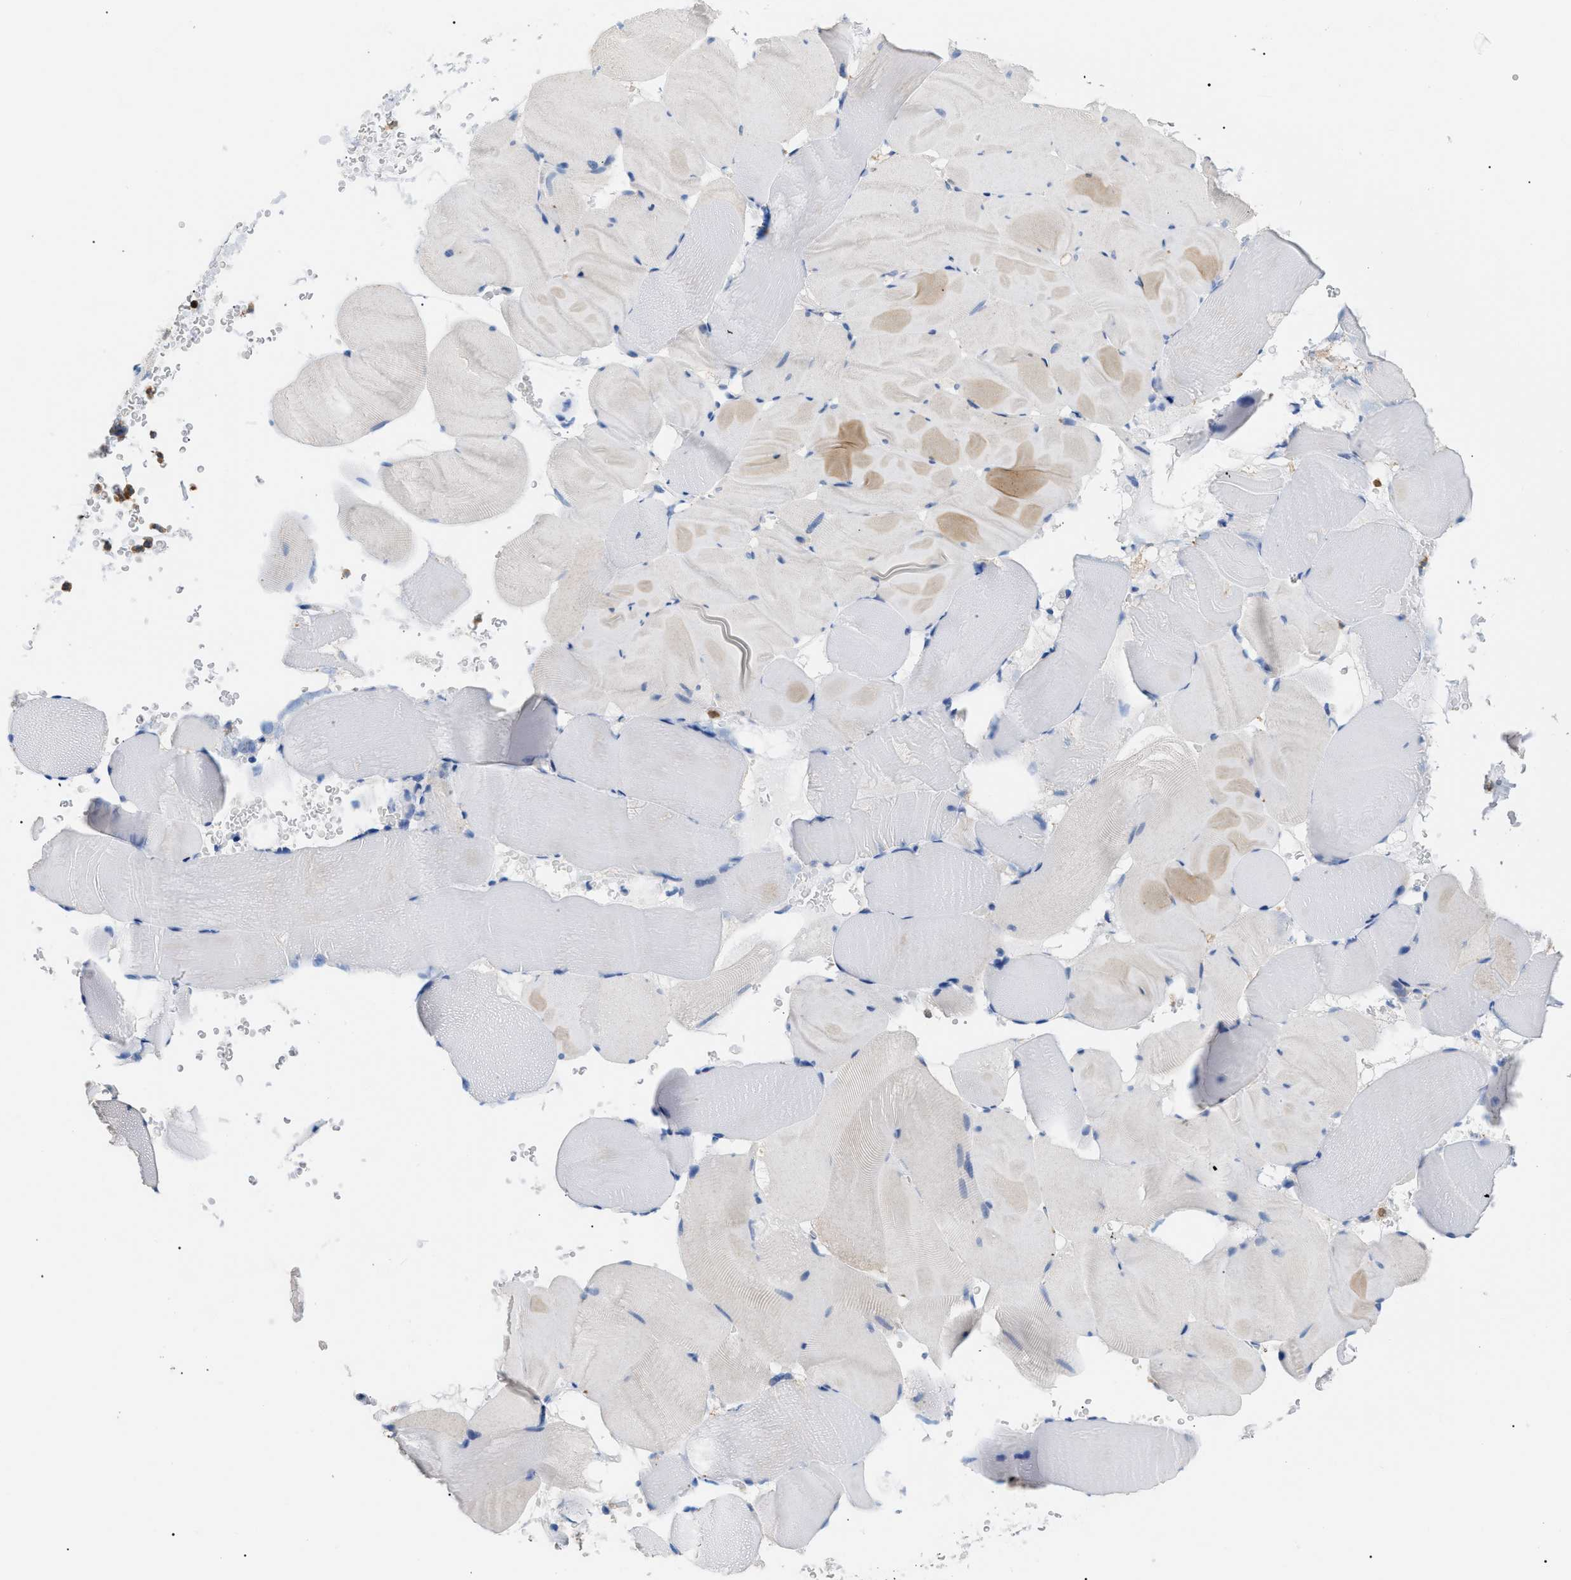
{"staining": {"intensity": "moderate", "quantity": "<25%", "location": "cytoplasmic/membranous"}, "tissue": "skeletal muscle", "cell_type": "Myocytes", "image_type": "normal", "snomed": [{"axis": "morphology", "description": "Normal tissue, NOS"}, {"axis": "topography", "description": "Skeletal muscle"}], "caption": "Myocytes exhibit low levels of moderate cytoplasmic/membranous positivity in about <25% of cells in unremarkable skeletal muscle.", "gene": "INPP5D", "patient": {"sex": "male", "age": 62}}